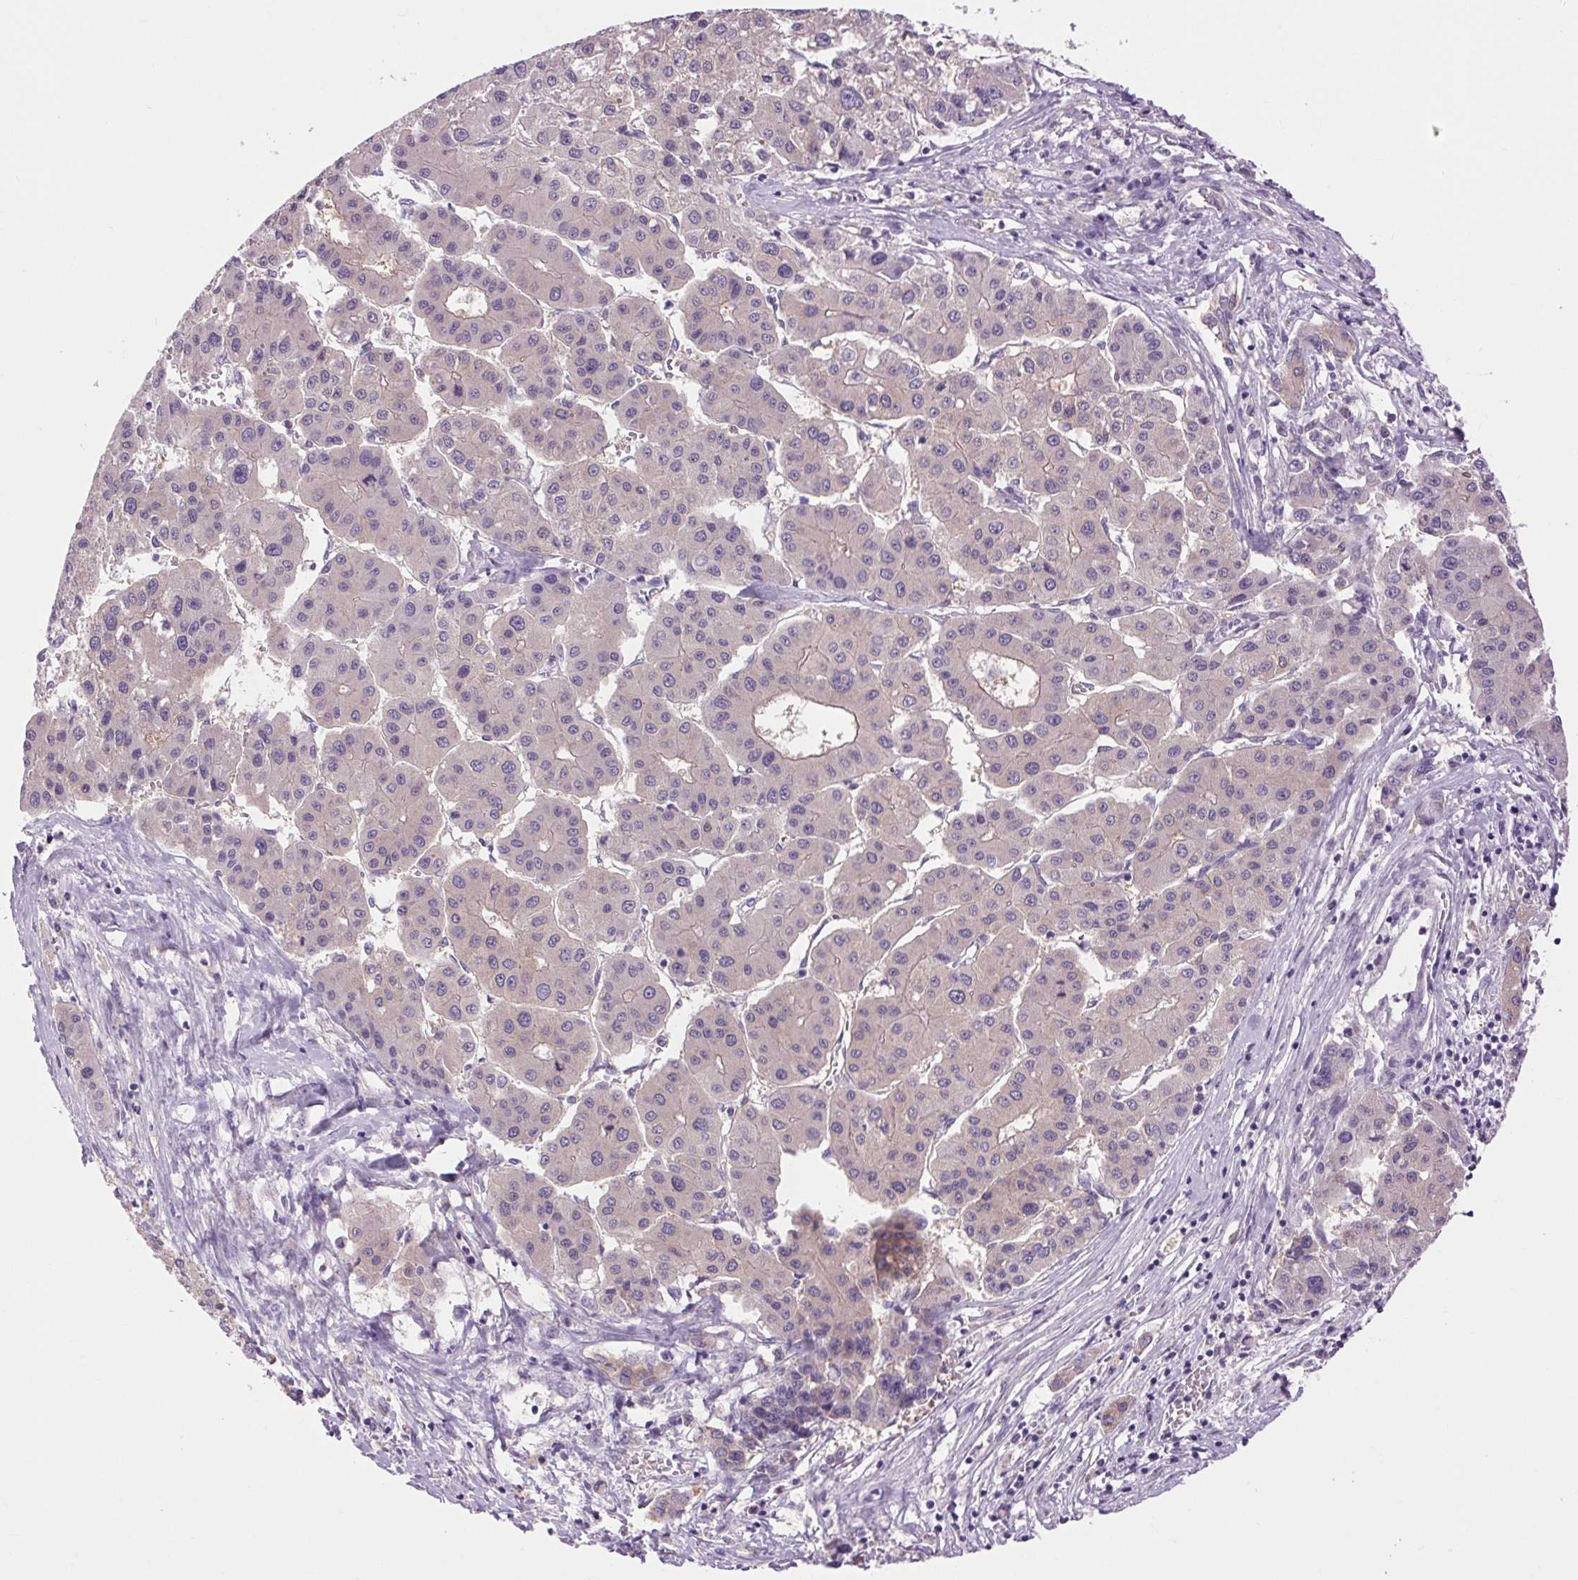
{"staining": {"intensity": "negative", "quantity": "none", "location": "none"}, "tissue": "liver cancer", "cell_type": "Tumor cells", "image_type": "cancer", "snomed": [{"axis": "morphology", "description": "Carcinoma, Hepatocellular, NOS"}, {"axis": "topography", "description": "Liver"}], "caption": "A high-resolution image shows immunohistochemistry staining of liver hepatocellular carcinoma, which displays no significant staining in tumor cells.", "gene": "SOWAHC", "patient": {"sex": "male", "age": 73}}